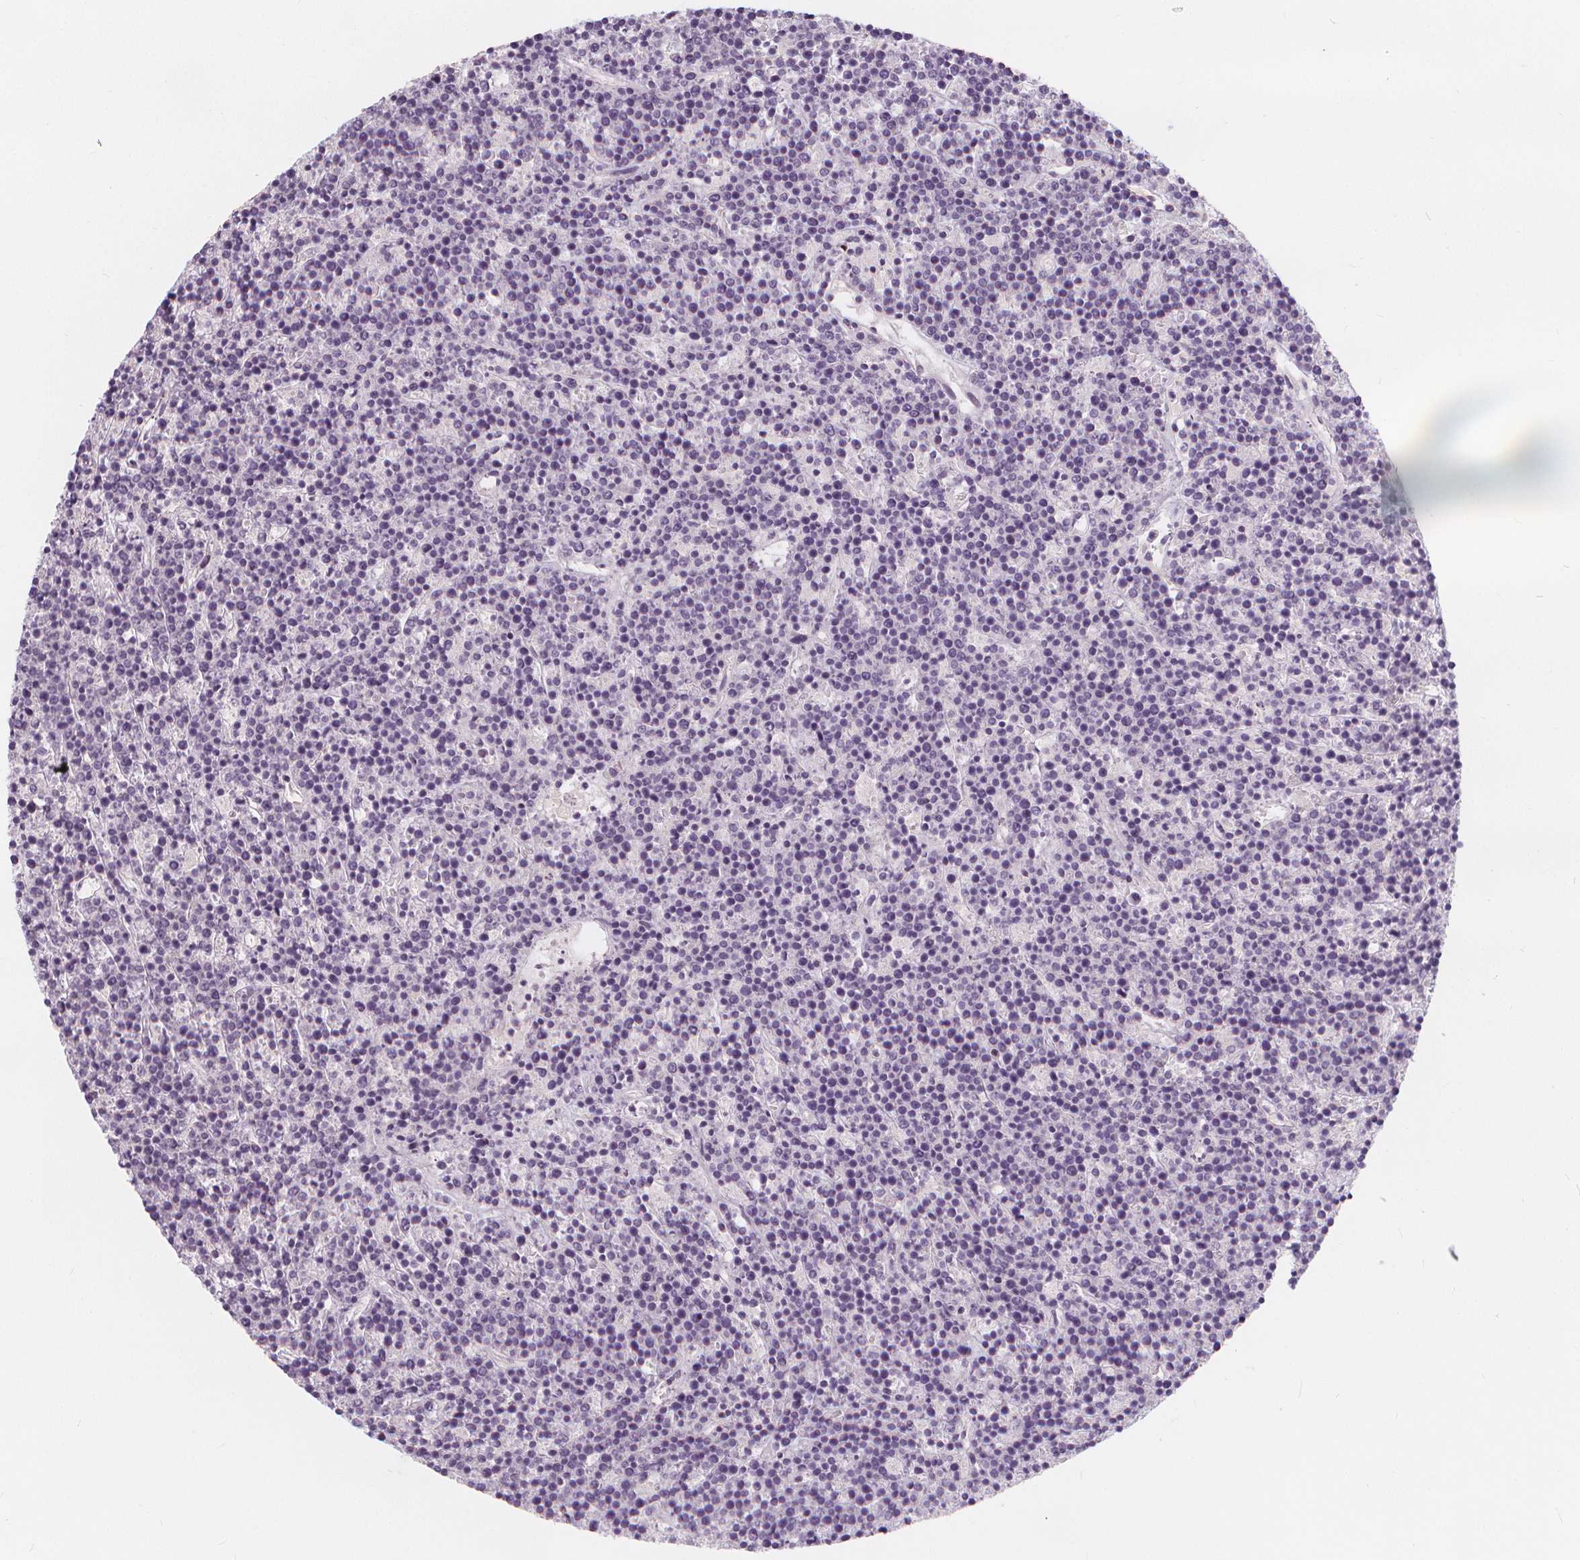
{"staining": {"intensity": "negative", "quantity": "none", "location": "none"}, "tissue": "lymphoma", "cell_type": "Tumor cells", "image_type": "cancer", "snomed": [{"axis": "morphology", "description": "Malignant lymphoma, non-Hodgkin's type, High grade"}, {"axis": "topography", "description": "Ovary"}], "caption": "Tumor cells are negative for brown protein staining in high-grade malignant lymphoma, non-Hodgkin's type. The staining is performed using DAB brown chromogen with nuclei counter-stained in using hematoxylin.", "gene": "DRC3", "patient": {"sex": "female", "age": 56}}